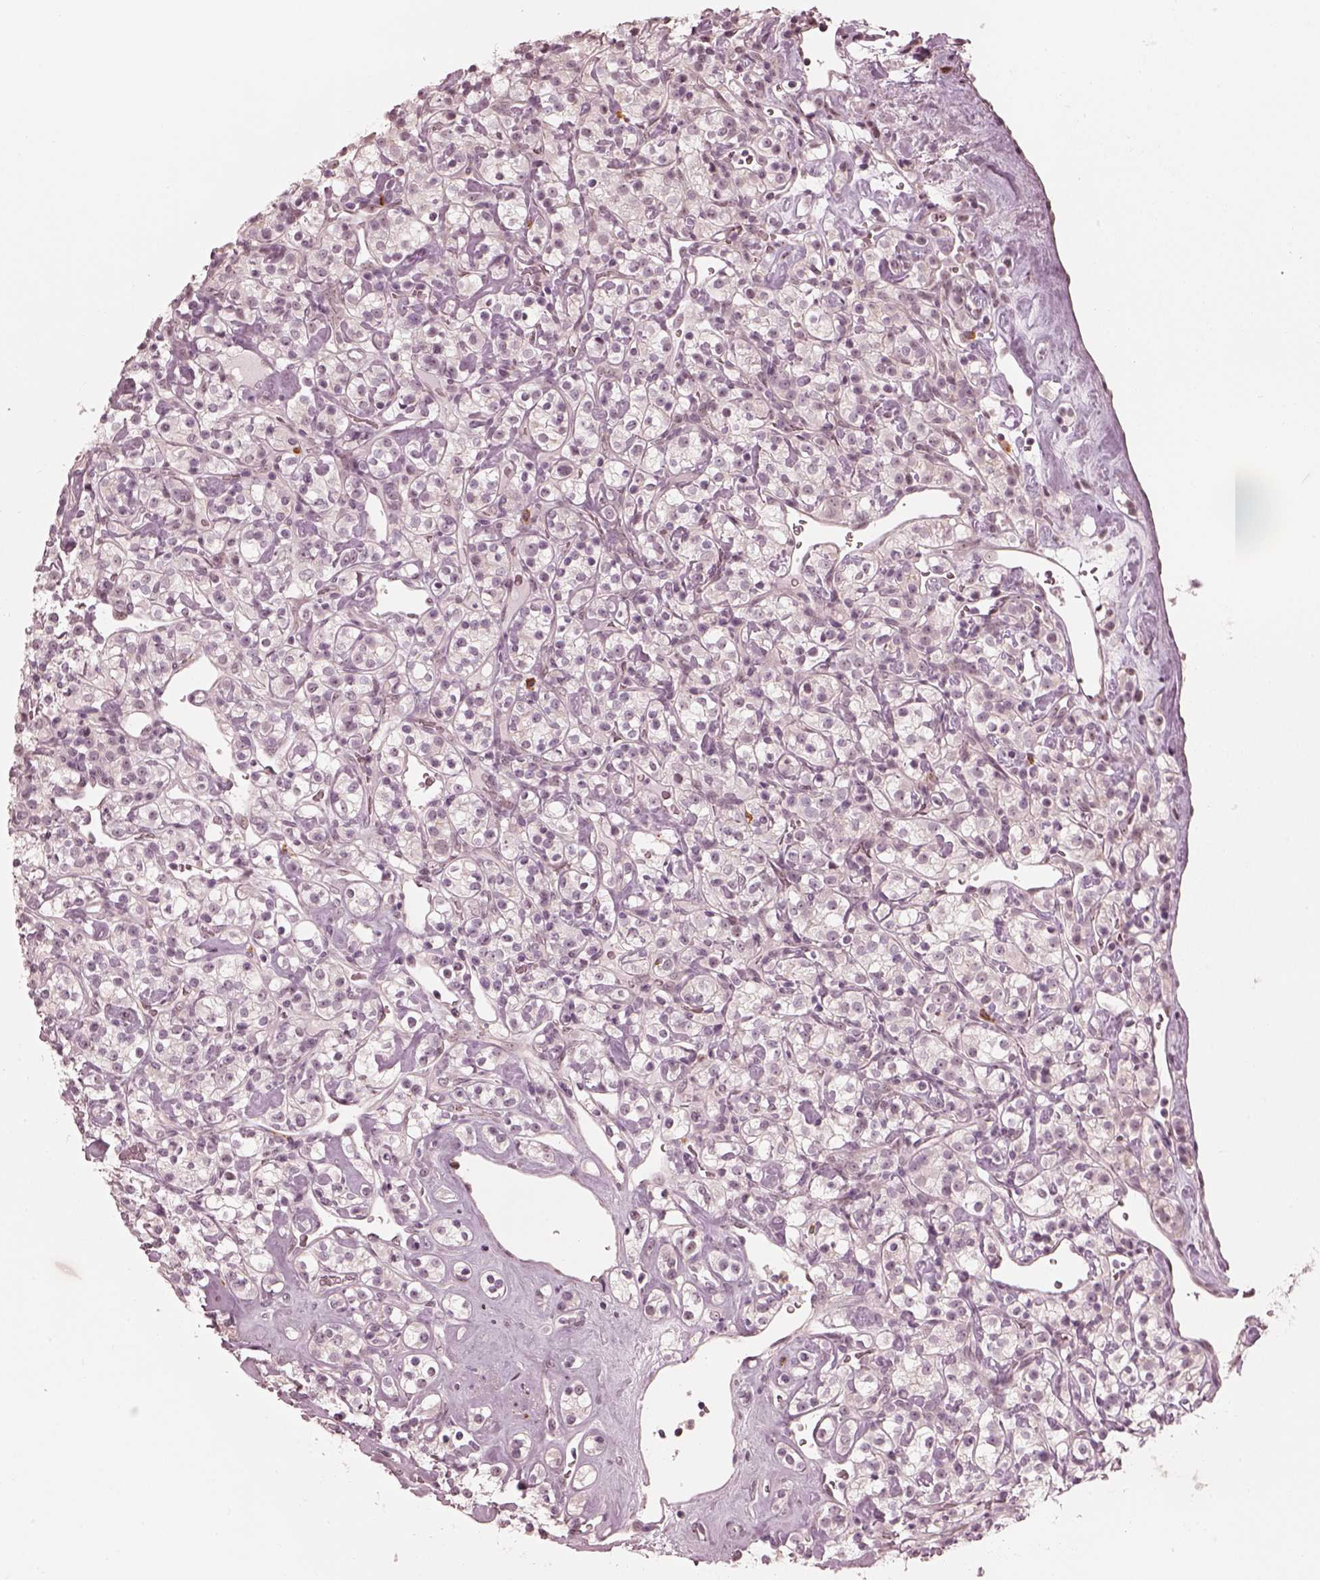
{"staining": {"intensity": "negative", "quantity": "none", "location": "none"}, "tissue": "renal cancer", "cell_type": "Tumor cells", "image_type": "cancer", "snomed": [{"axis": "morphology", "description": "Adenocarcinoma, NOS"}, {"axis": "topography", "description": "Kidney"}], "caption": "Protein analysis of renal cancer (adenocarcinoma) exhibits no significant positivity in tumor cells.", "gene": "RPGRIP1", "patient": {"sex": "male", "age": 77}}